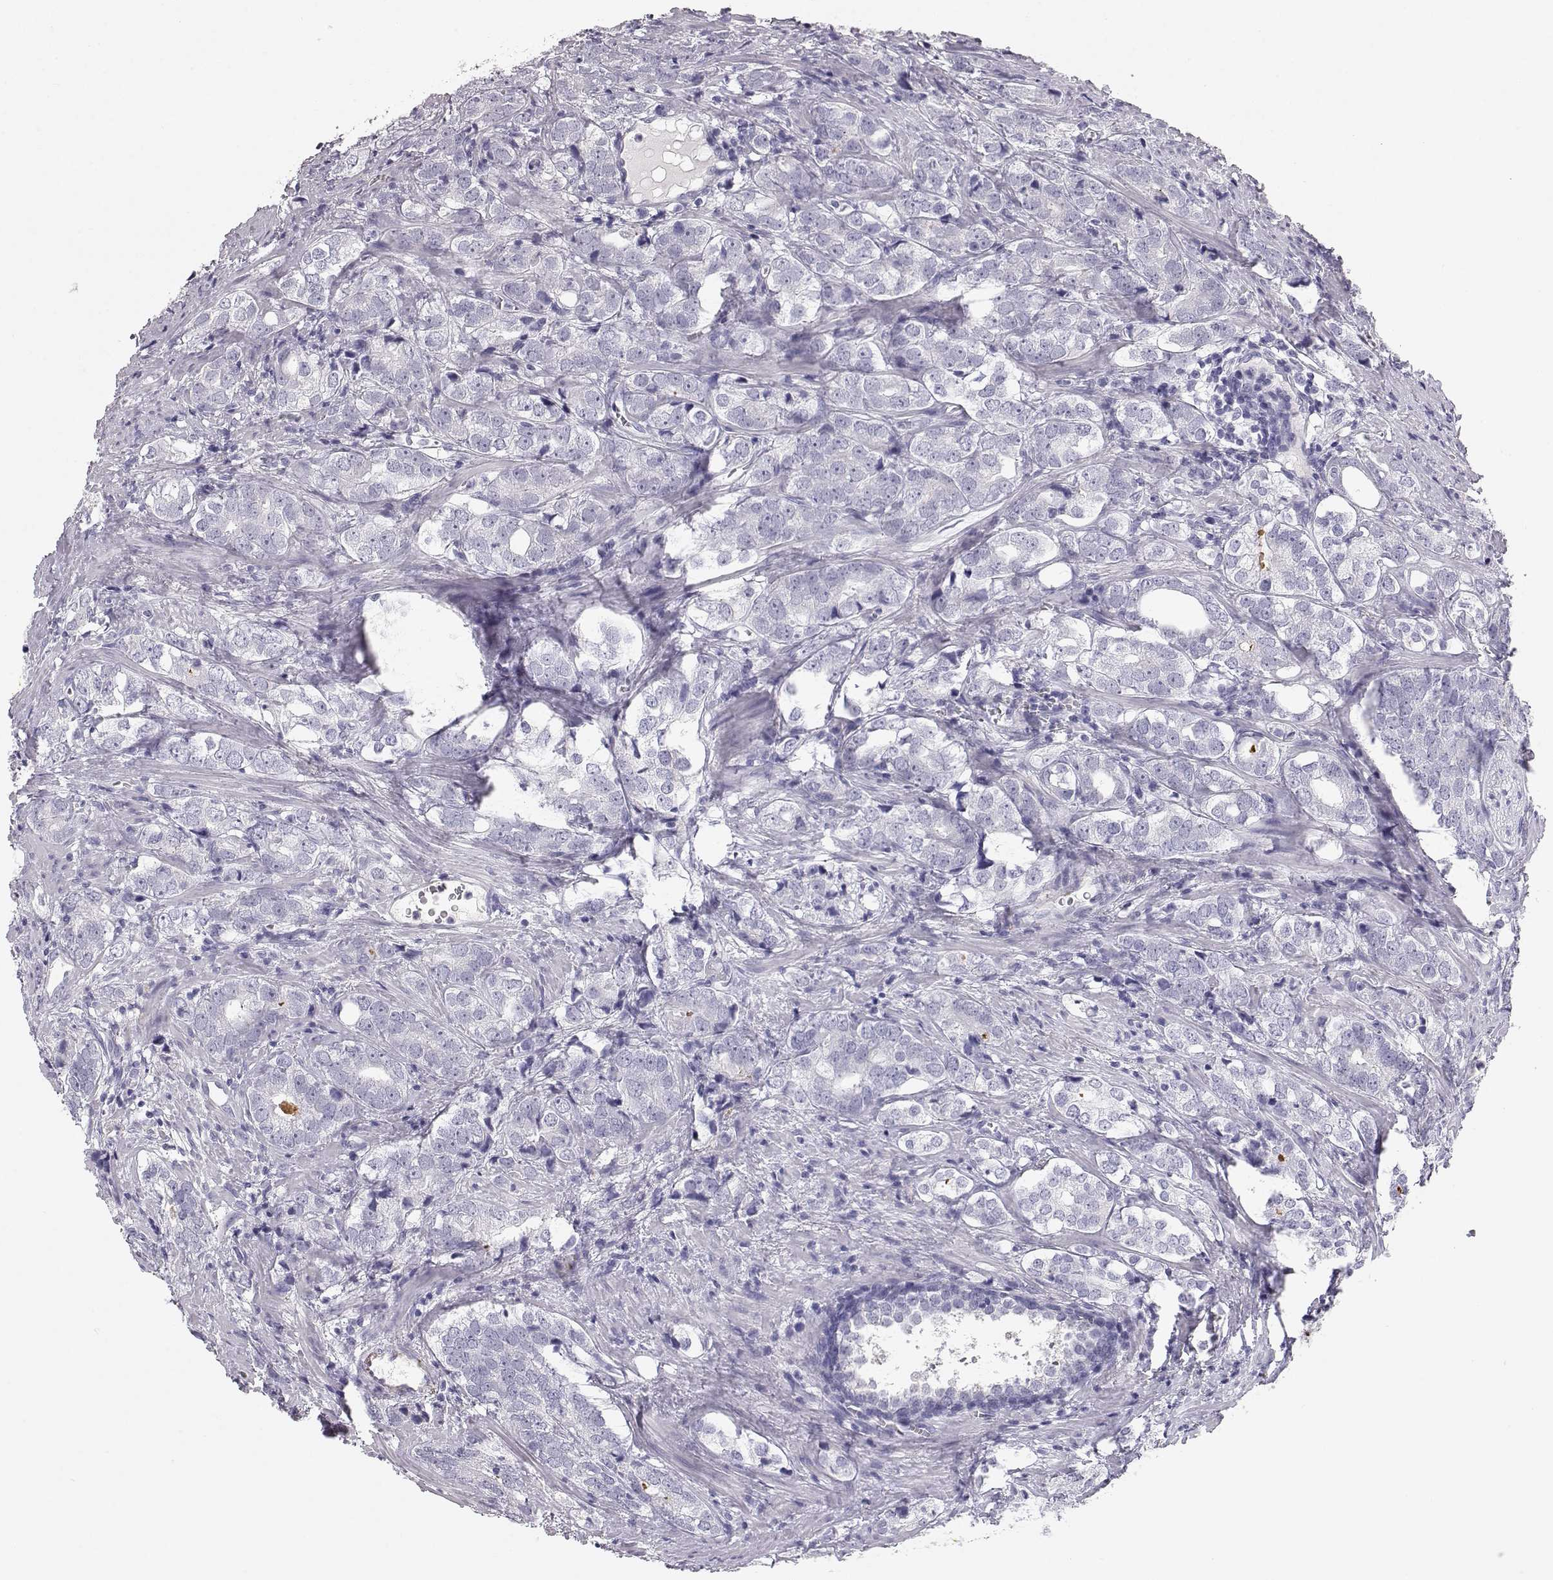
{"staining": {"intensity": "negative", "quantity": "none", "location": "none"}, "tissue": "prostate cancer", "cell_type": "Tumor cells", "image_type": "cancer", "snomed": [{"axis": "morphology", "description": "Adenocarcinoma, NOS"}, {"axis": "topography", "description": "Prostate and seminal vesicle, NOS"}], "caption": "Immunohistochemical staining of adenocarcinoma (prostate) reveals no significant staining in tumor cells.", "gene": "KRTAP16-1", "patient": {"sex": "male", "age": 63}}